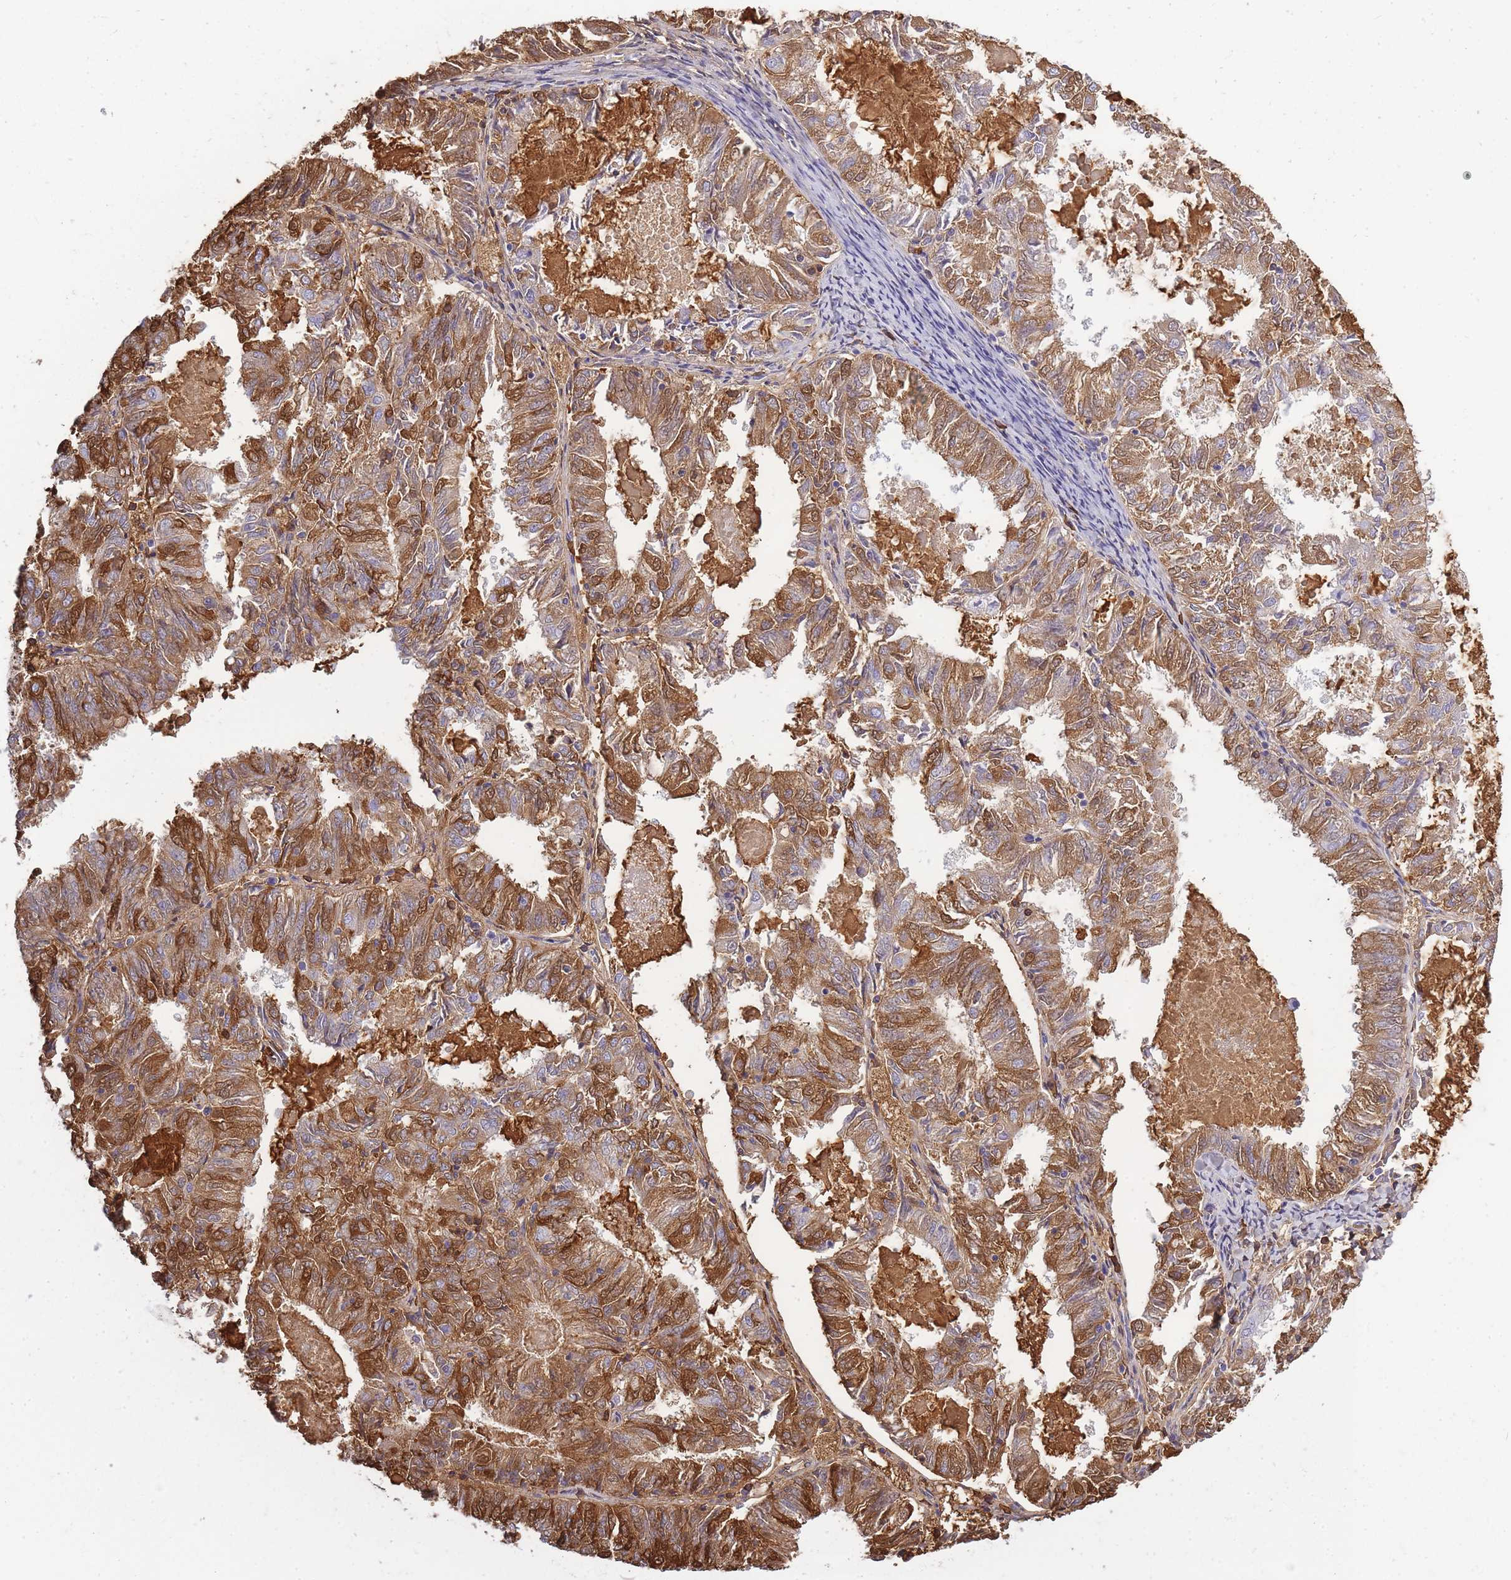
{"staining": {"intensity": "moderate", "quantity": ">75%", "location": "cytoplasmic/membranous"}, "tissue": "endometrial cancer", "cell_type": "Tumor cells", "image_type": "cancer", "snomed": [{"axis": "morphology", "description": "Adenocarcinoma, NOS"}, {"axis": "topography", "description": "Endometrium"}], "caption": "Protein analysis of endometrial adenocarcinoma tissue demonstrates moderate cytoplasmic/membranous positivity in approximately >75% of tumor cells.", "gene": "IGKV1D-42", "patient": {"sex": "female", "age": 57}}